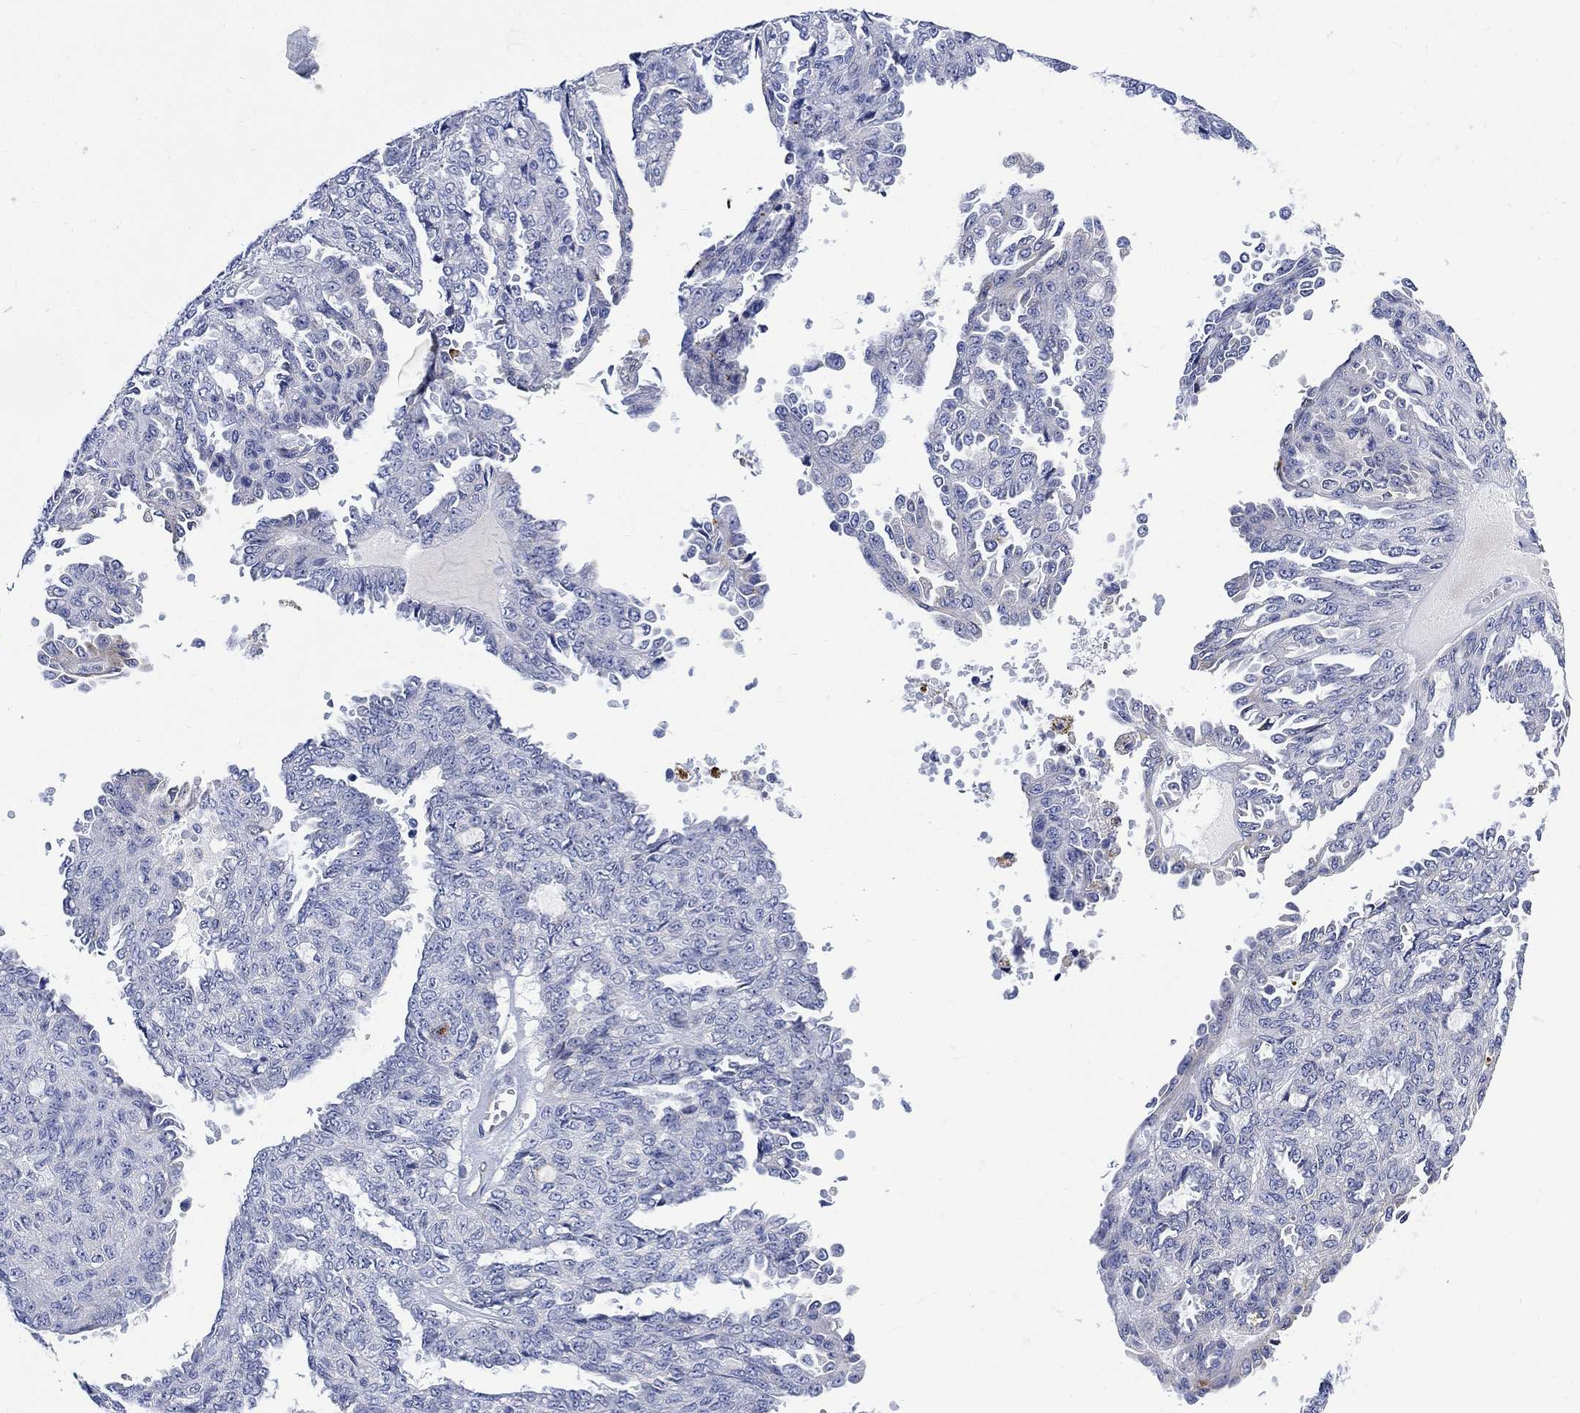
{"staining": {"intensity": "negative", "quantity": "none", "location": "none"}, "tissue": "ovarian cancer", "cell_type": "Tumor cells", "image_type": "cancer", "snomed": [{"axis": "morphology", "description": "Cystadenocarcinoma, serous, NOS"}, {"axis": "topography", "description": "Ovary"}], "caption": "Photomicrograph shows no significant protein expression in tumor cells of serous cystadenocarcinoma (ovarian).", "gene": "MYL1", "patient": {"sex": "female", "age": 71}}